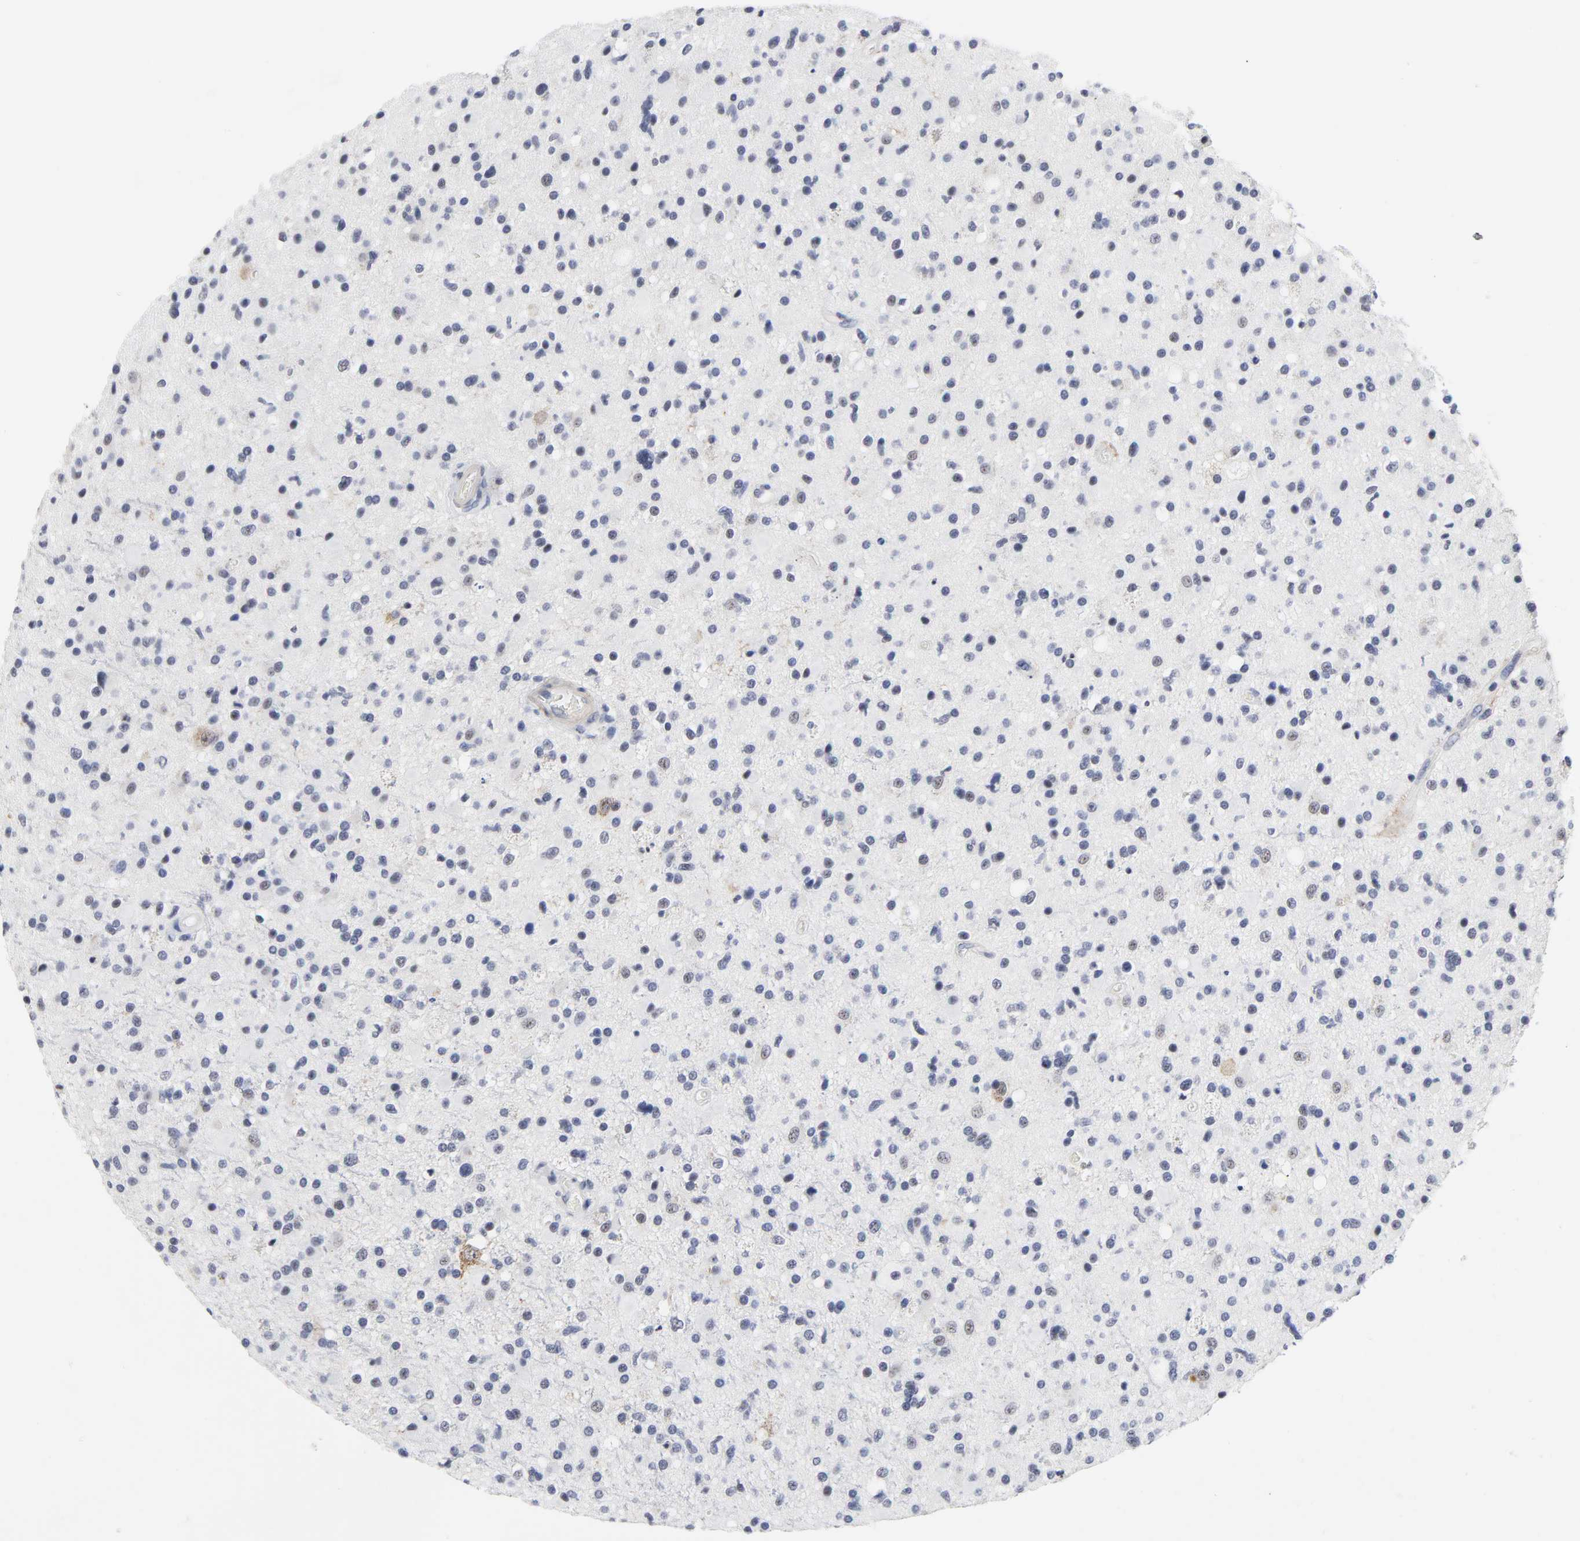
{"staining": {"intensity": "weak", "quantity": "<25%", "location": "cytoplasmic/membranous"}, "tissue": "glioma", "cell_type": "Tumor cells", "image_type": "cancer", "snomed": [{"axis": "morphology", "description": "Glioma, malignant, High grade"}, {"axis": "topography", "description": "Brain"}], "caption": "High power microscopy photomicrograph of an IHC image of malignant glioma (high-grade), revealing no significant staining in tumor cells. (Immunohistochemistry, brightfield microscopy, high magnification).", "gene": "GRHL2", "patient": {"sex": "male", "age": 33}}